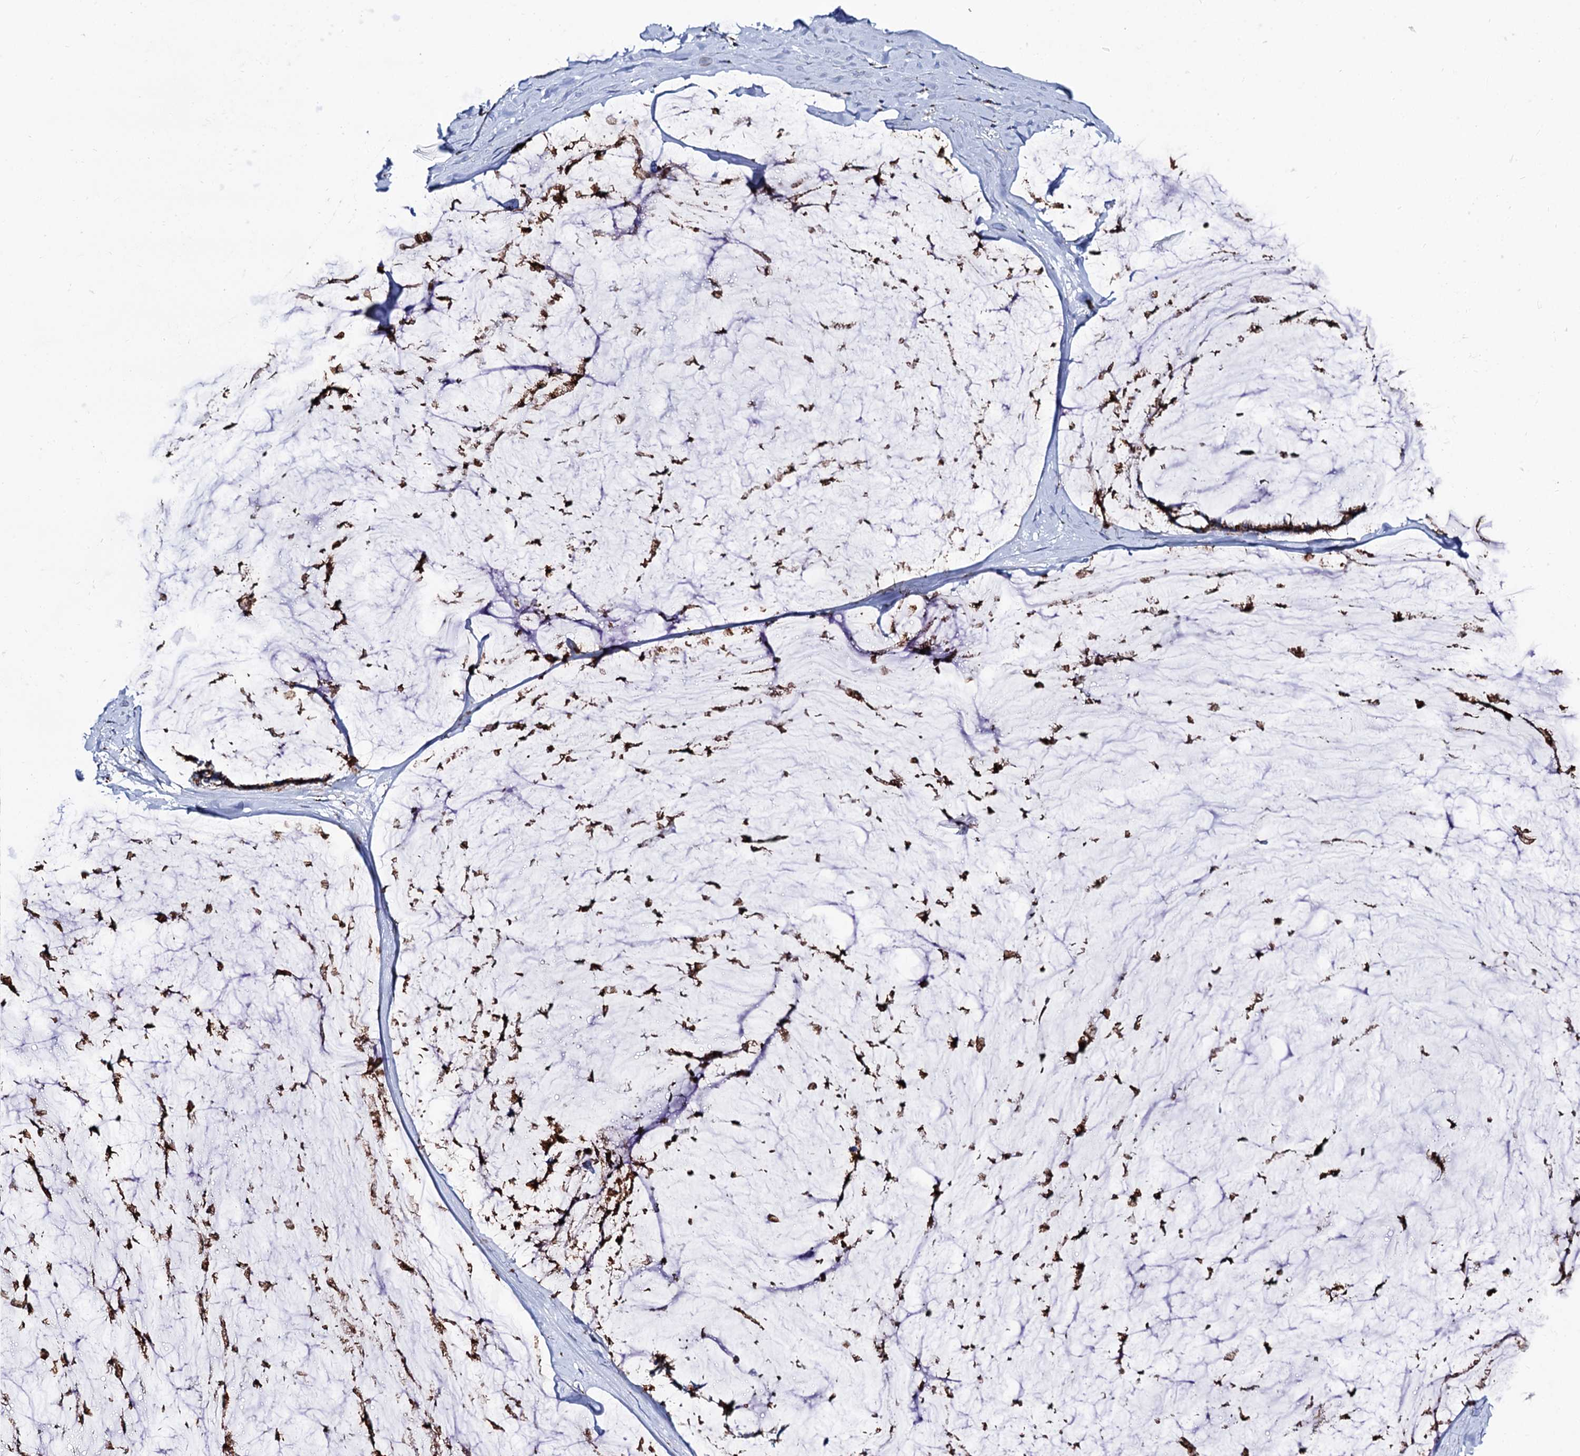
{"staining": {"intensity": "strong", "quantity": ">75%", "location": "cytoplasmic/membranous"}, "tissue": "ovarian cancer", "cell_type": "Tumor cells", "image_type": "cancer", "snomed": [{"axis": "morphology", "description": "Cystadenocarcinoma, mucinous, NOS"}, {"axis": "topography", "description": "Ovary"}], "caption": "Brown immunohistochemical staining in human ovarian cancer displays strong cytoplasmic/membranous staining in approximately >75% of tumor cells.", "gene": "TM9SF3", "patient": {"sex": "female", "age": 39}}